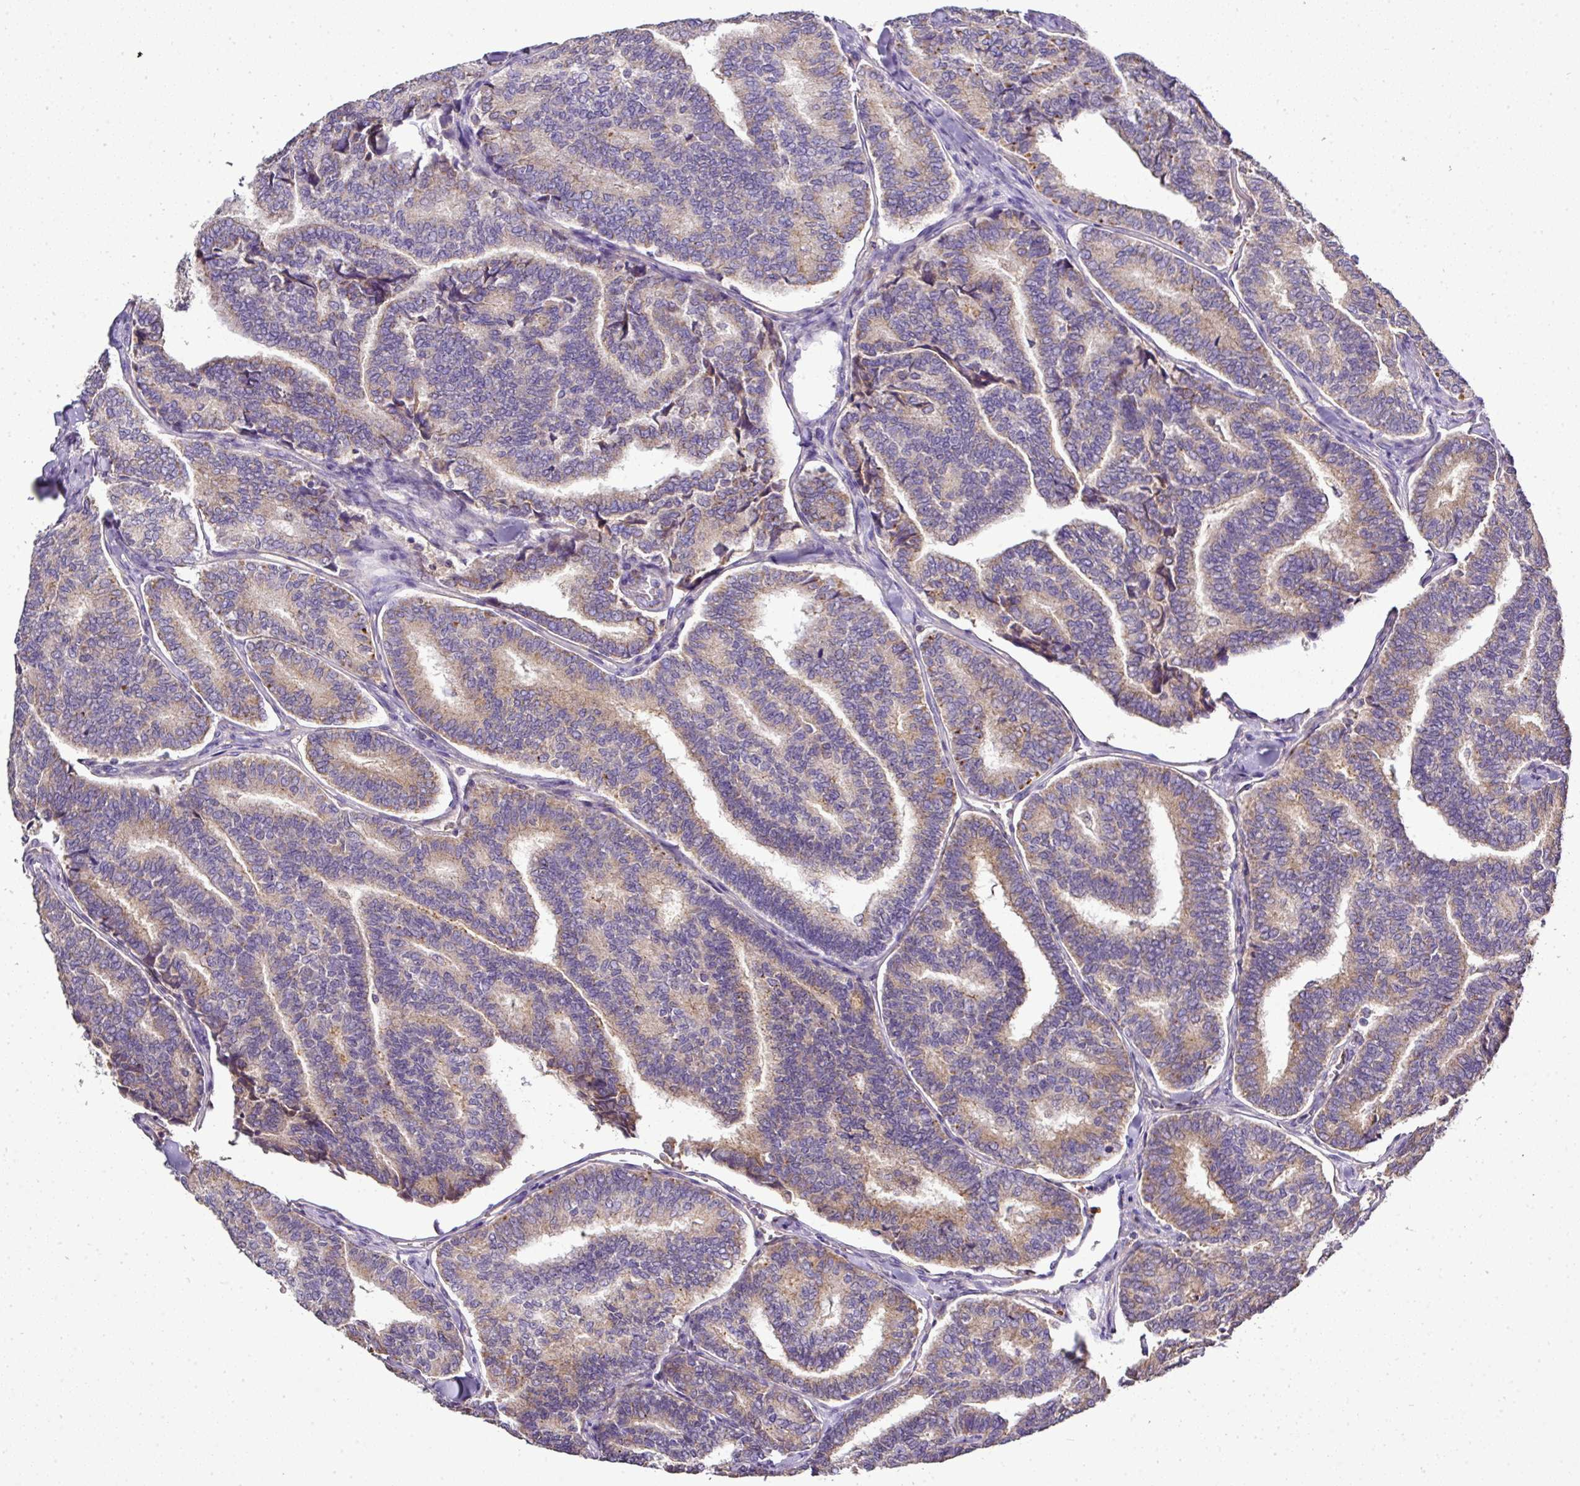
{"staining": {"intensity": "moderate", "quantity": "25%-75%", "location": "cytoplasmic/membranous"}, "tissue": "thyroid cancer", "cell_type": "Tumor cells", "image_type": "cancer", "snomed": [{"axis": "morphology", "description": "Papillary adenocarcinoma, NOS"}, {"axis": "topography", "description": "Thyroid gland"}], "caption": "Immunohistochemical staining of human papillary adenocarcinoma (thyroid) exhibits medium levels of moderate cytoplasmic/membranous protein staining in approximately 25%-75% of tumor cells.", "gene": "CAB39L", "patient": {"sex": "female", "age": 35}}